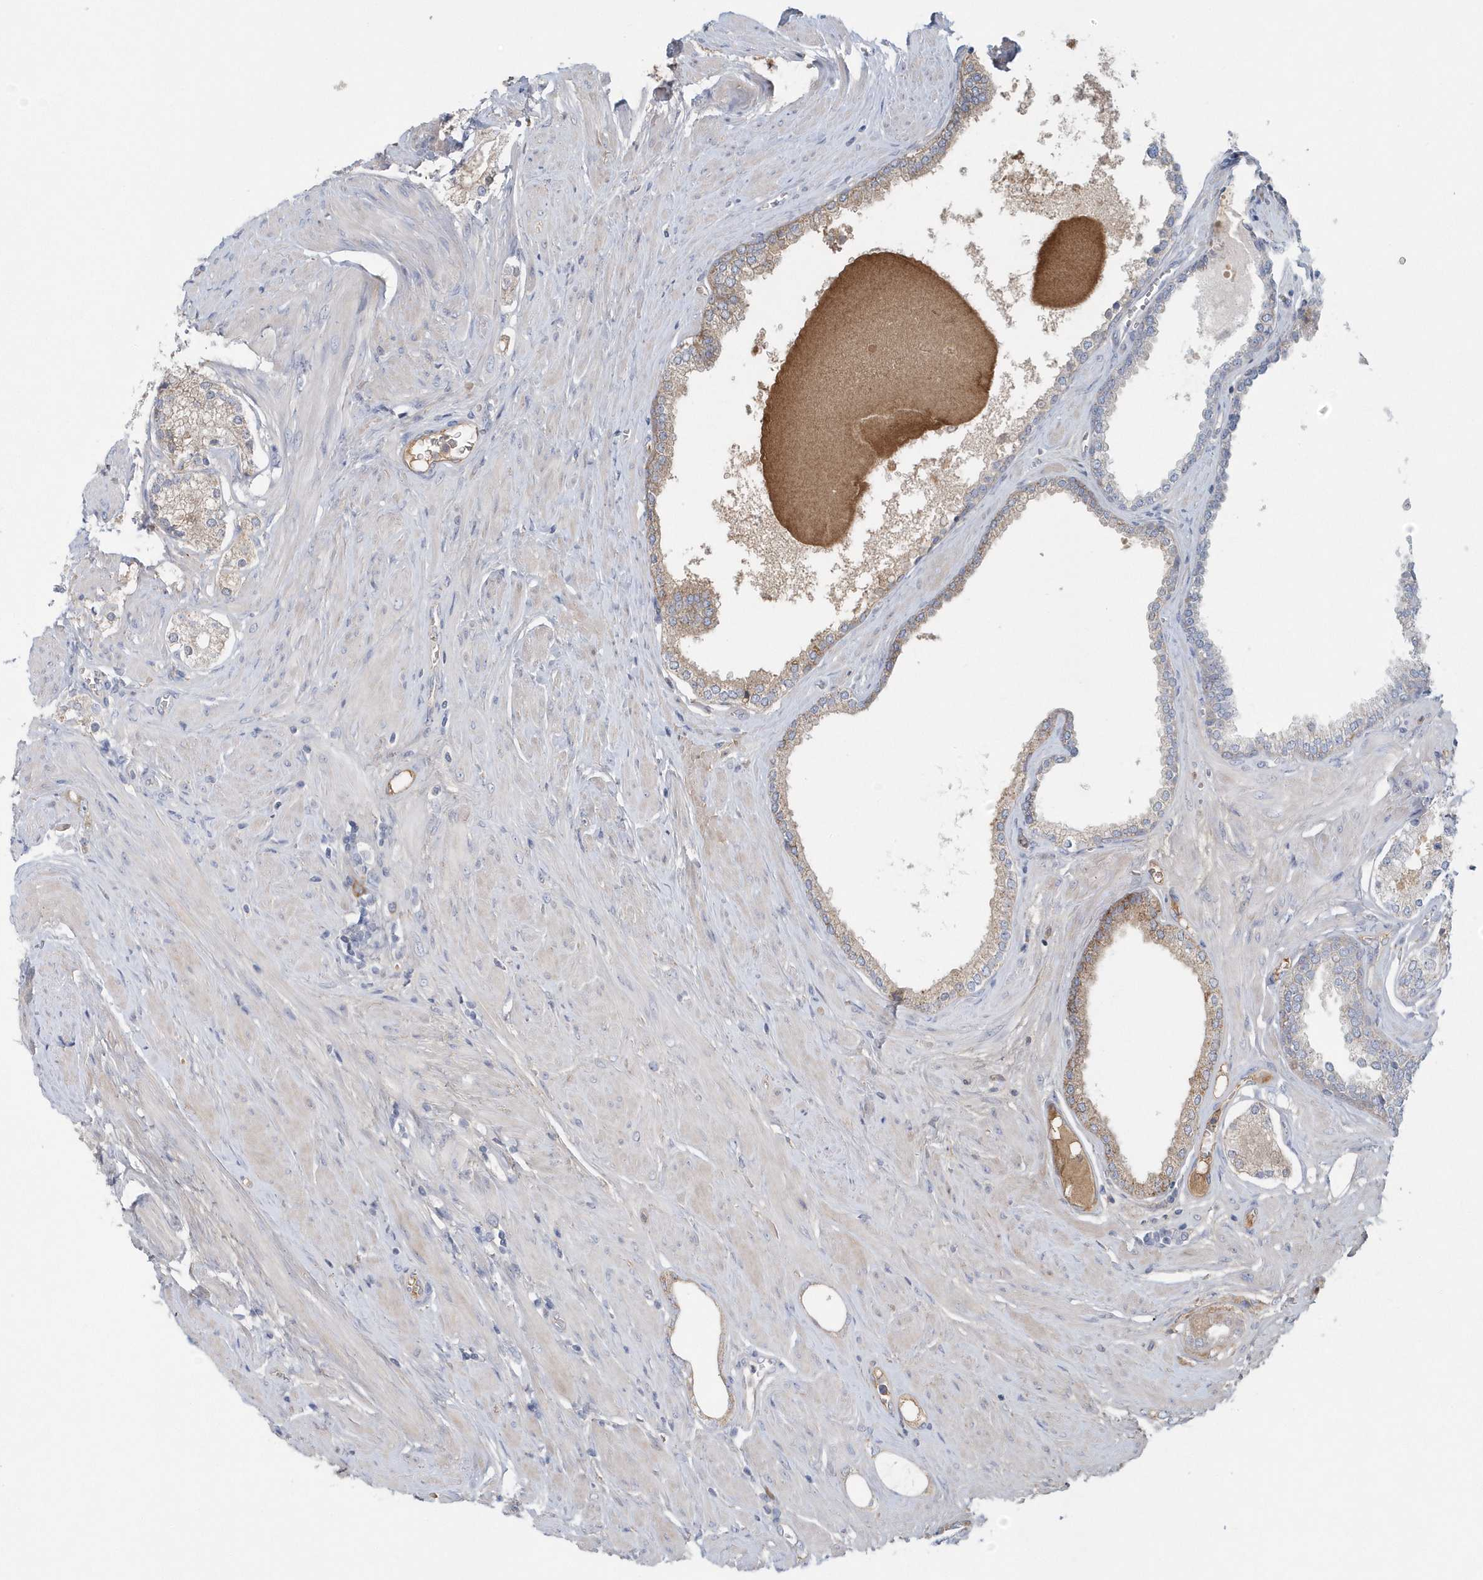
{"staining": {"intensity": "weak", "quantity": "25%-75%", "location": "cytoplasmic/membranous"}, "tissue": "prostate cancer", "cell_type": "Tumor cells", "image_type": "cancer", "snomed": [{"axis": "morphology", "description": "Adenocarcinoma, Low grade"}, {"axis": "topography", "description": "Prostate"}], "caption": "There is low levels of weak cytoplasmic/membranous staining in tumor cells of adenocarcinoma (low-grade) (prostate), as demonstrated by immunohistochemical staining (brown color).", "gene": "SPATA18", "patient": {"sex": "male", "age": 62}}